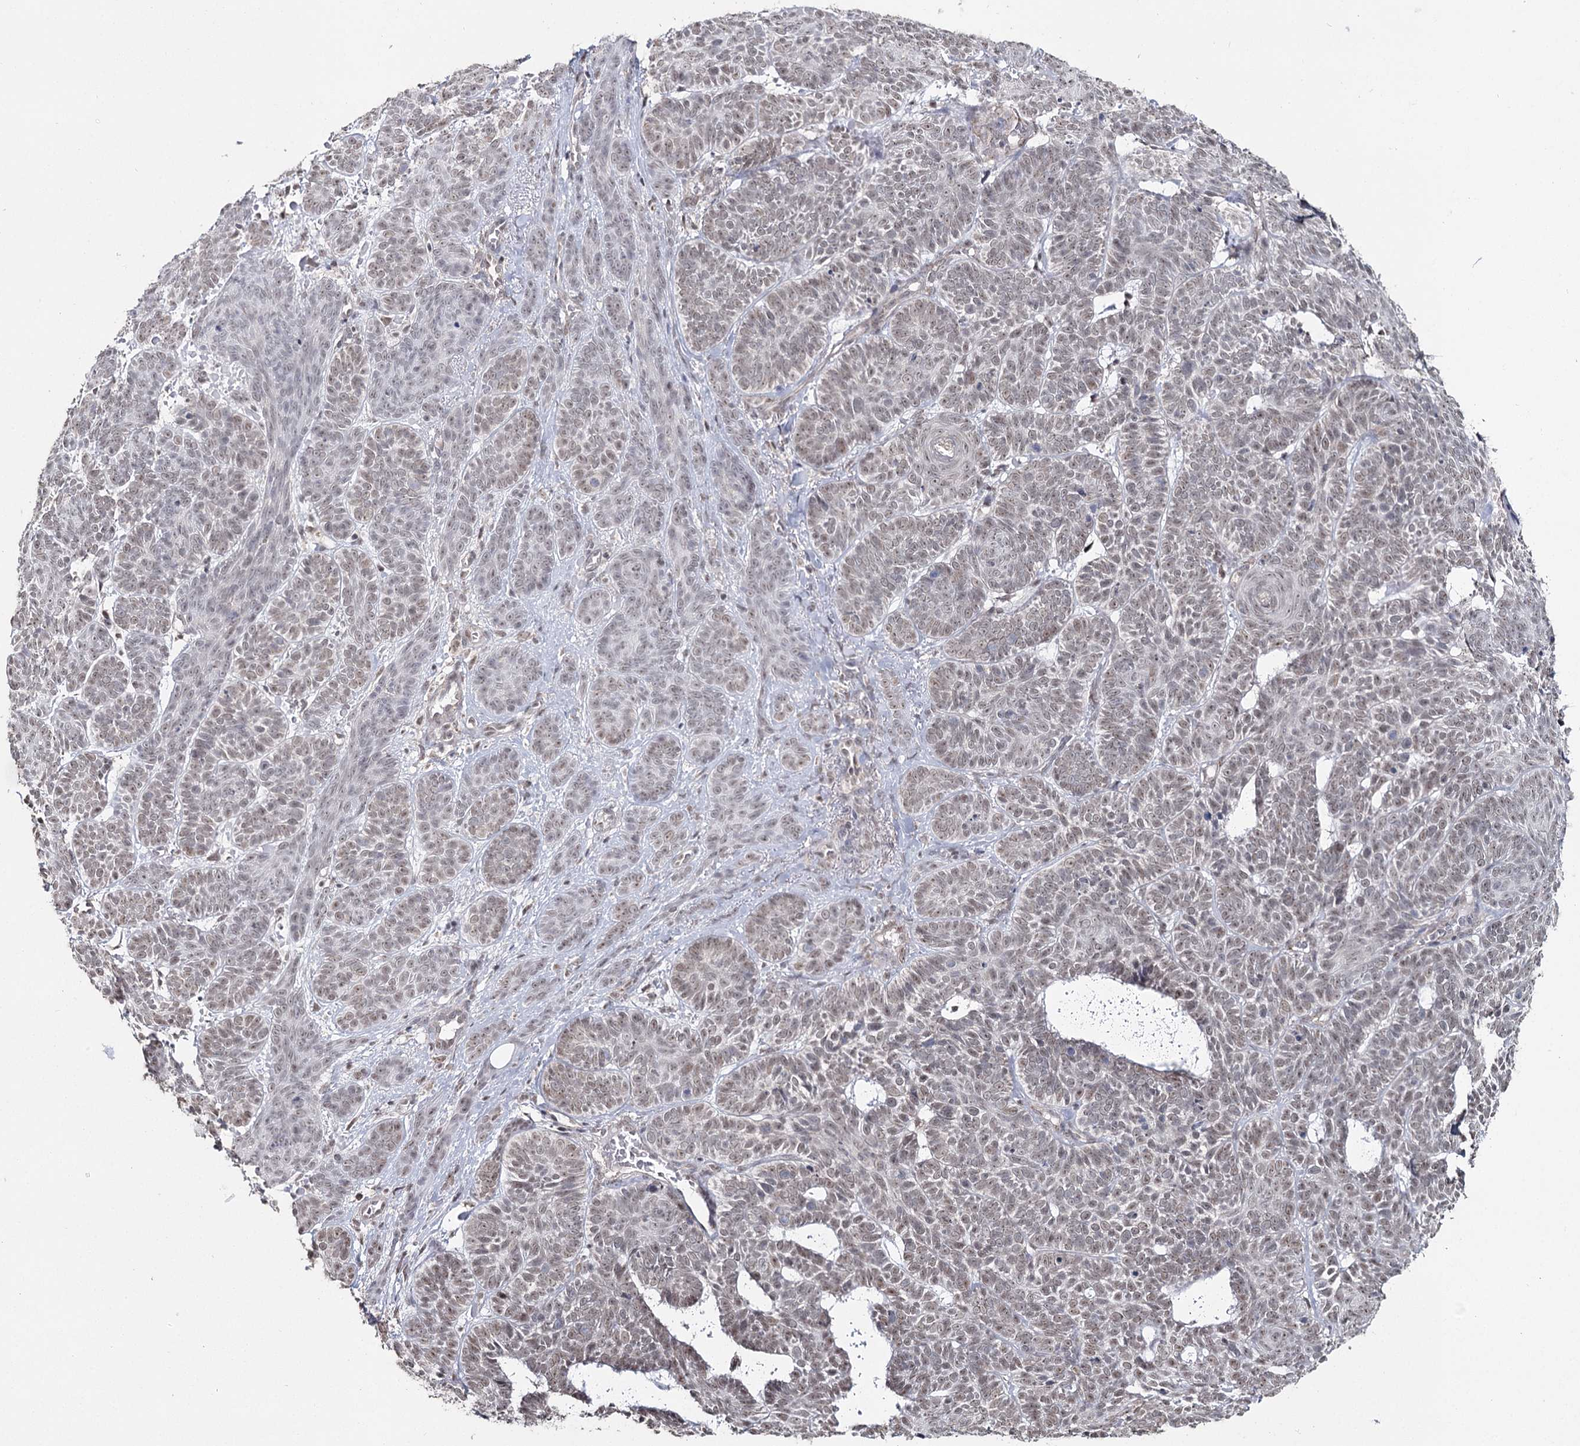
{"staining": {"intensity": "weak", "quantity": "25%-75%", "location": "nuclear"}, "tissue": "skin cancer", "cell_type": "Tumor cells", "image_type": "cancer", "snomed": [{"axis": "morphology", "description": "Basal cell carcinoma"}, {"axis": "topography", "description": "Skin"}], "caption": "Immunohistochemical staining of basal cell carcinoma (skin) demonstrates low levels of weak nuclear expression in about 25%-75% of tumor cells.", "gene": "PDHX", "patient": {"sex": "male", "age": 85}}